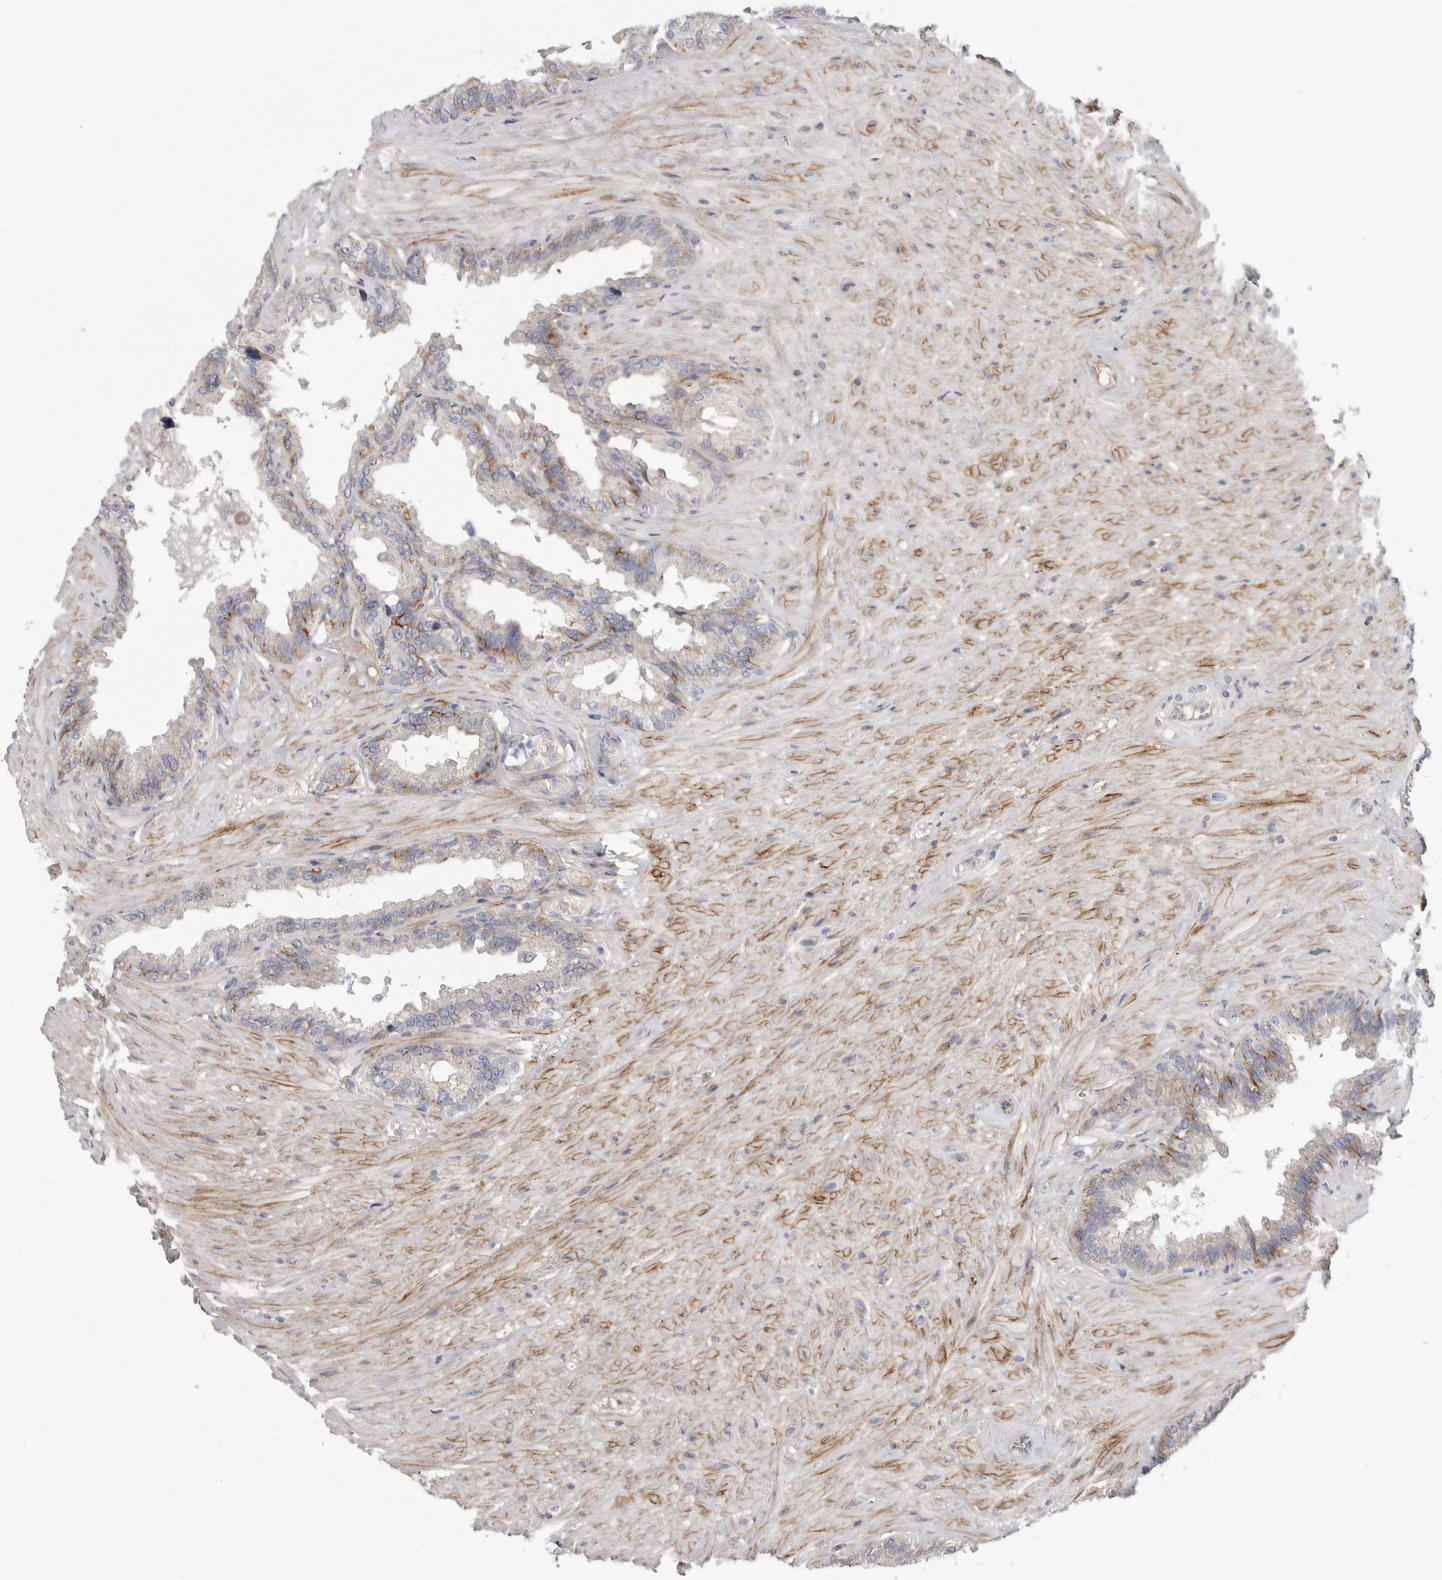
{"staining": {"intensity": "moderate", "quantity": "<25%", "location": "cytoplasmic/membranous"}, "tissue": "seminal vesicle", "cell_type": "Glandular cells", "image_type": "normal", "snomed": [{"axis": "morphology", "description": "Normal tissue, NOS"}, {"axis": "topography", "description": "Seminal veicle"}], "caption": "A high-resolution photomicrograph shows immunohistochemistry staining of benign seminal vesicle, which displays moderate cytoplasmic/membranous expression in approximately <25% of glandular cells.", "gene": "SDC3", "patient": {"sex": "male", "age": 80}}